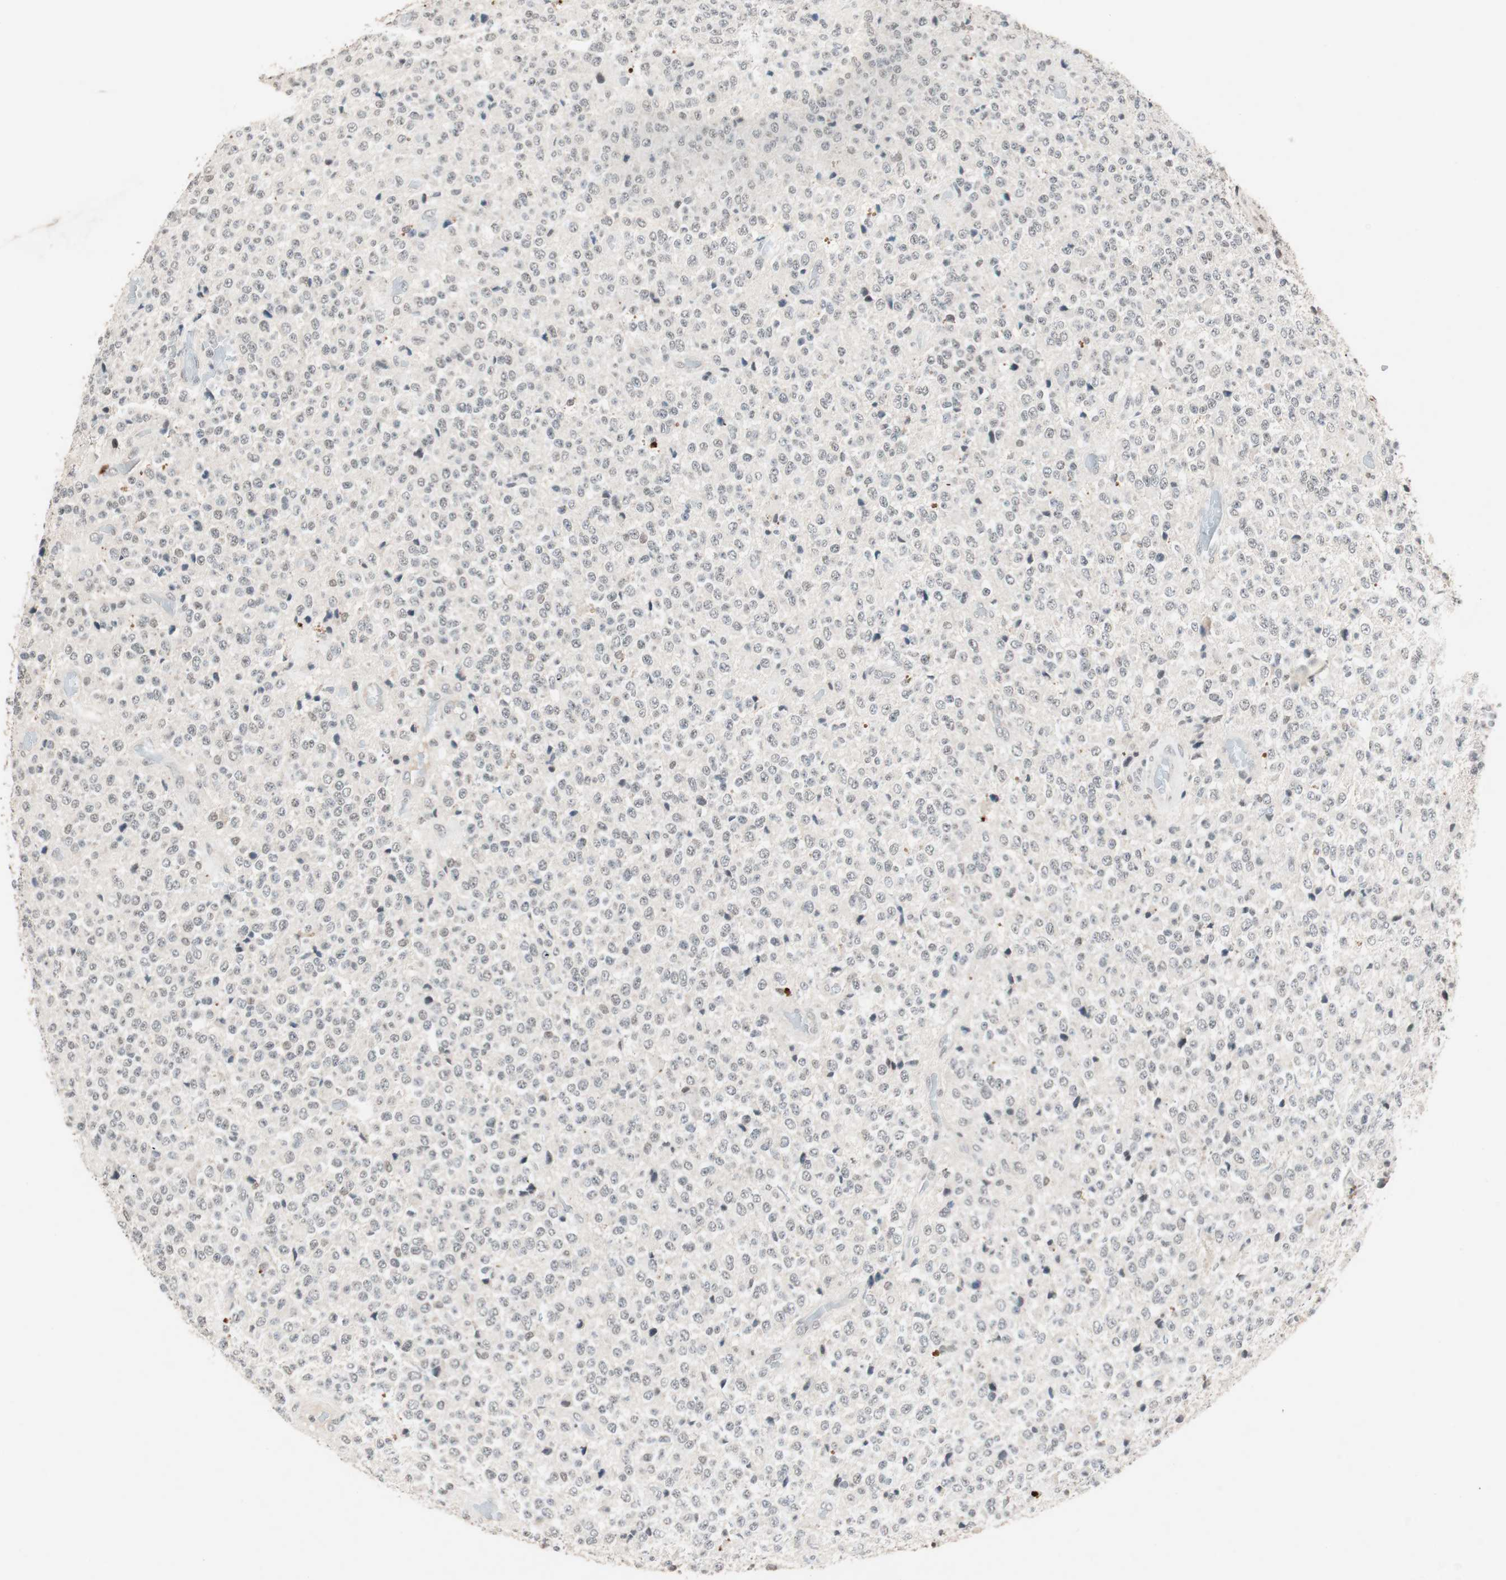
{"staining": {"intensity": "negative", "quantity": "none", "location": "none"}, "tissue": "glioma", "cell_type": "Tumor cells", "image_type": "cancer", "snomed": [{"axis": "morphology", "description": "Glioma, malignant, High grade"}, {"axis": "topography", "description": "pancreas cauda"}], "caption": "IHC photomicrograph of neoplastic tissue: glioma stained with DAB demonstrates no significant protein staining in tumor cells. (Brightfield microscopy of DAB (3,3'-diaminobenzidine) immunohistochemistry (IHC) at high magnification).", "gene": "NFRKB", "patient": {"sex": "male", "age": 60}}